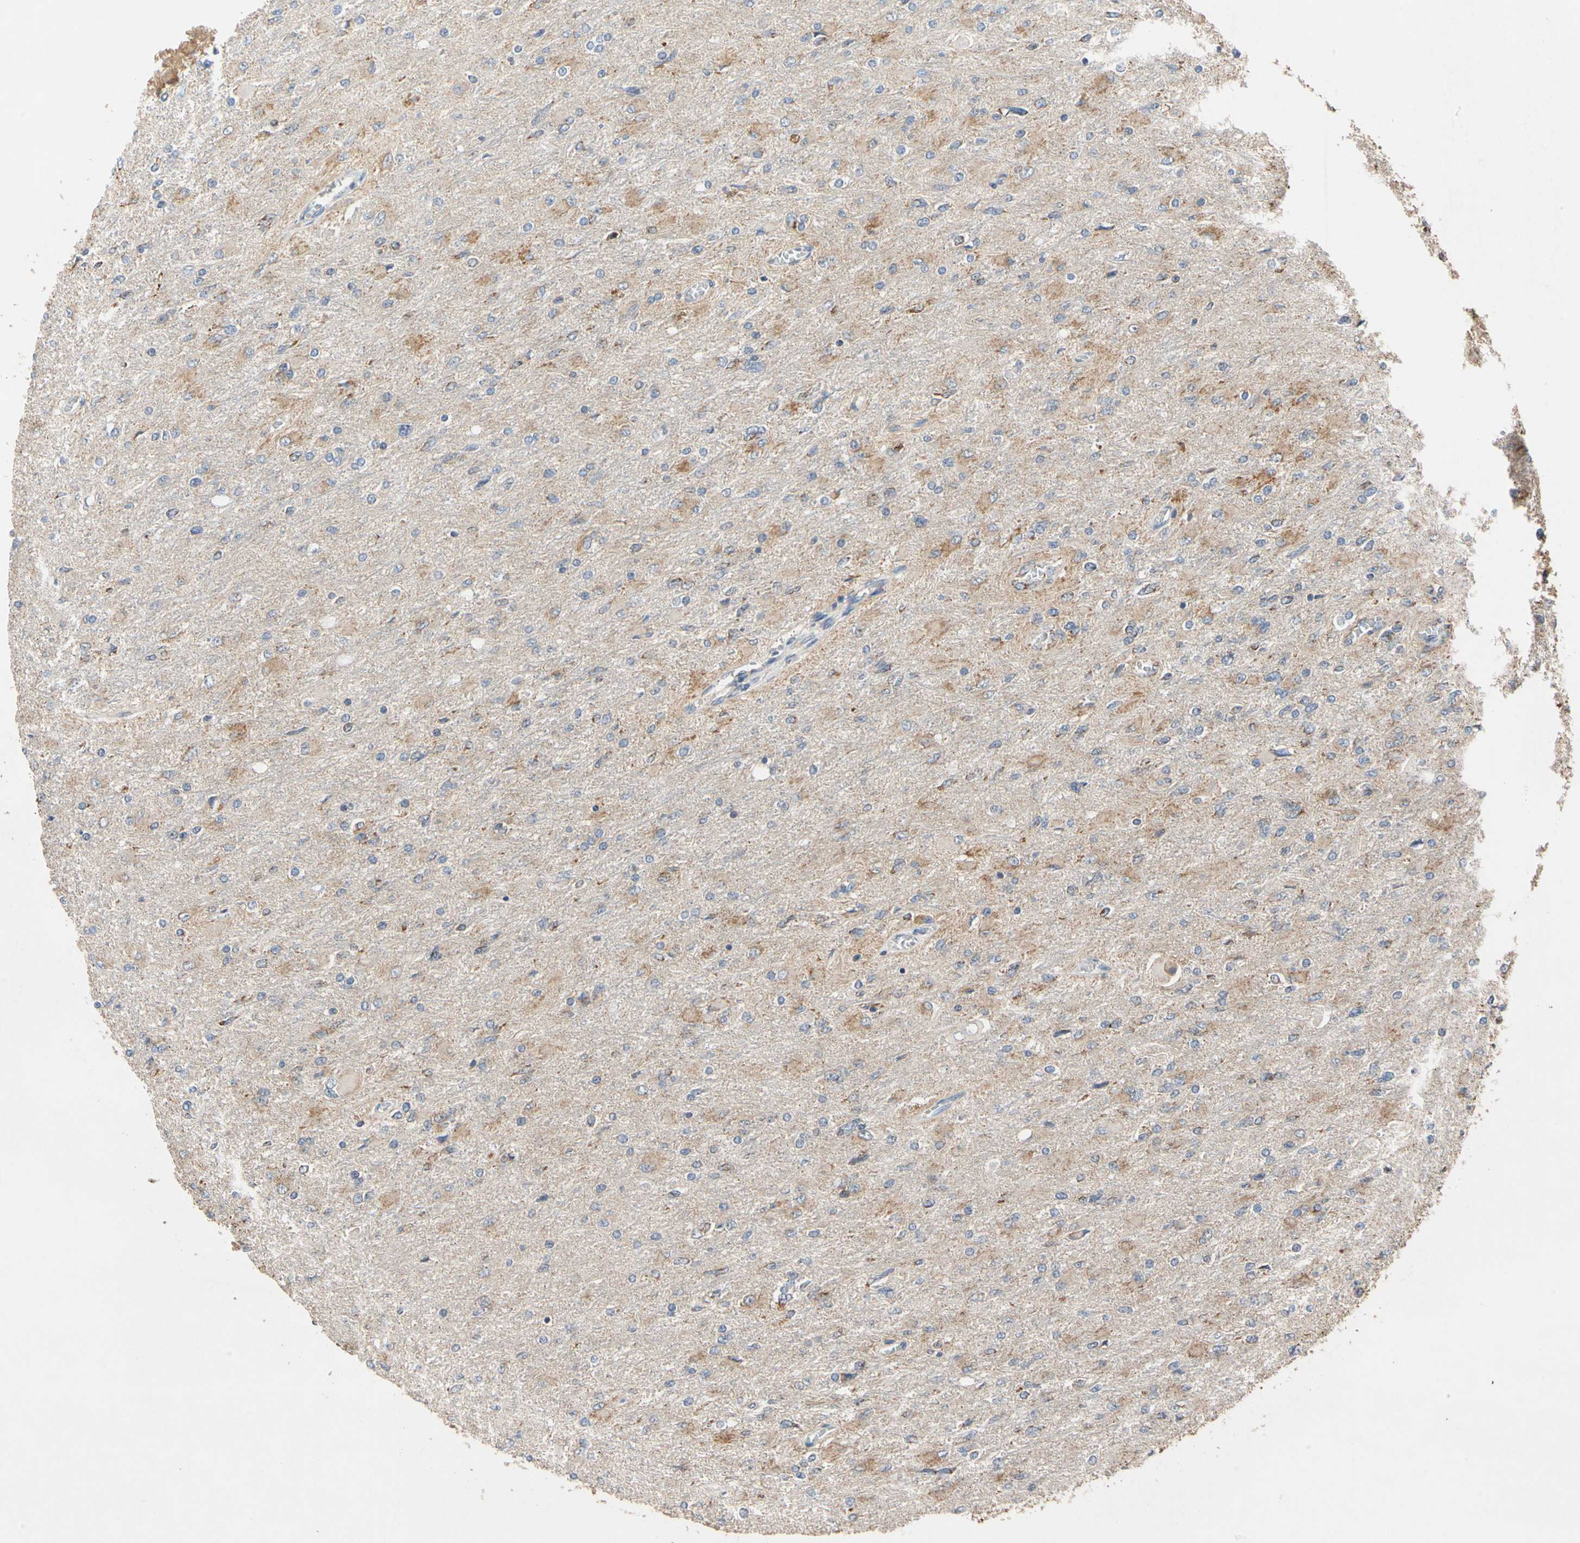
{"staining": {"intensity": "moderate", "quantity": "25%-75%", "location": "cytoplasmic/membranous"}, "tissue": "glioma", "cell_type": "Tumor cells", "image_type": "cancer", "snomed": [{"axis": "morphology", "description": "Glioma, malignant, High grade"}, {"axis": "topography", "description": "Cerebral cortex"}], "caption": "Immunohistochemical staining of human glioma shows medium levels of moderate cytoplasmic/membranous expression in about 25%-75% of tumor cells.", "gene": "GPD2", "patient": {"sex": "female", "age": 36}}